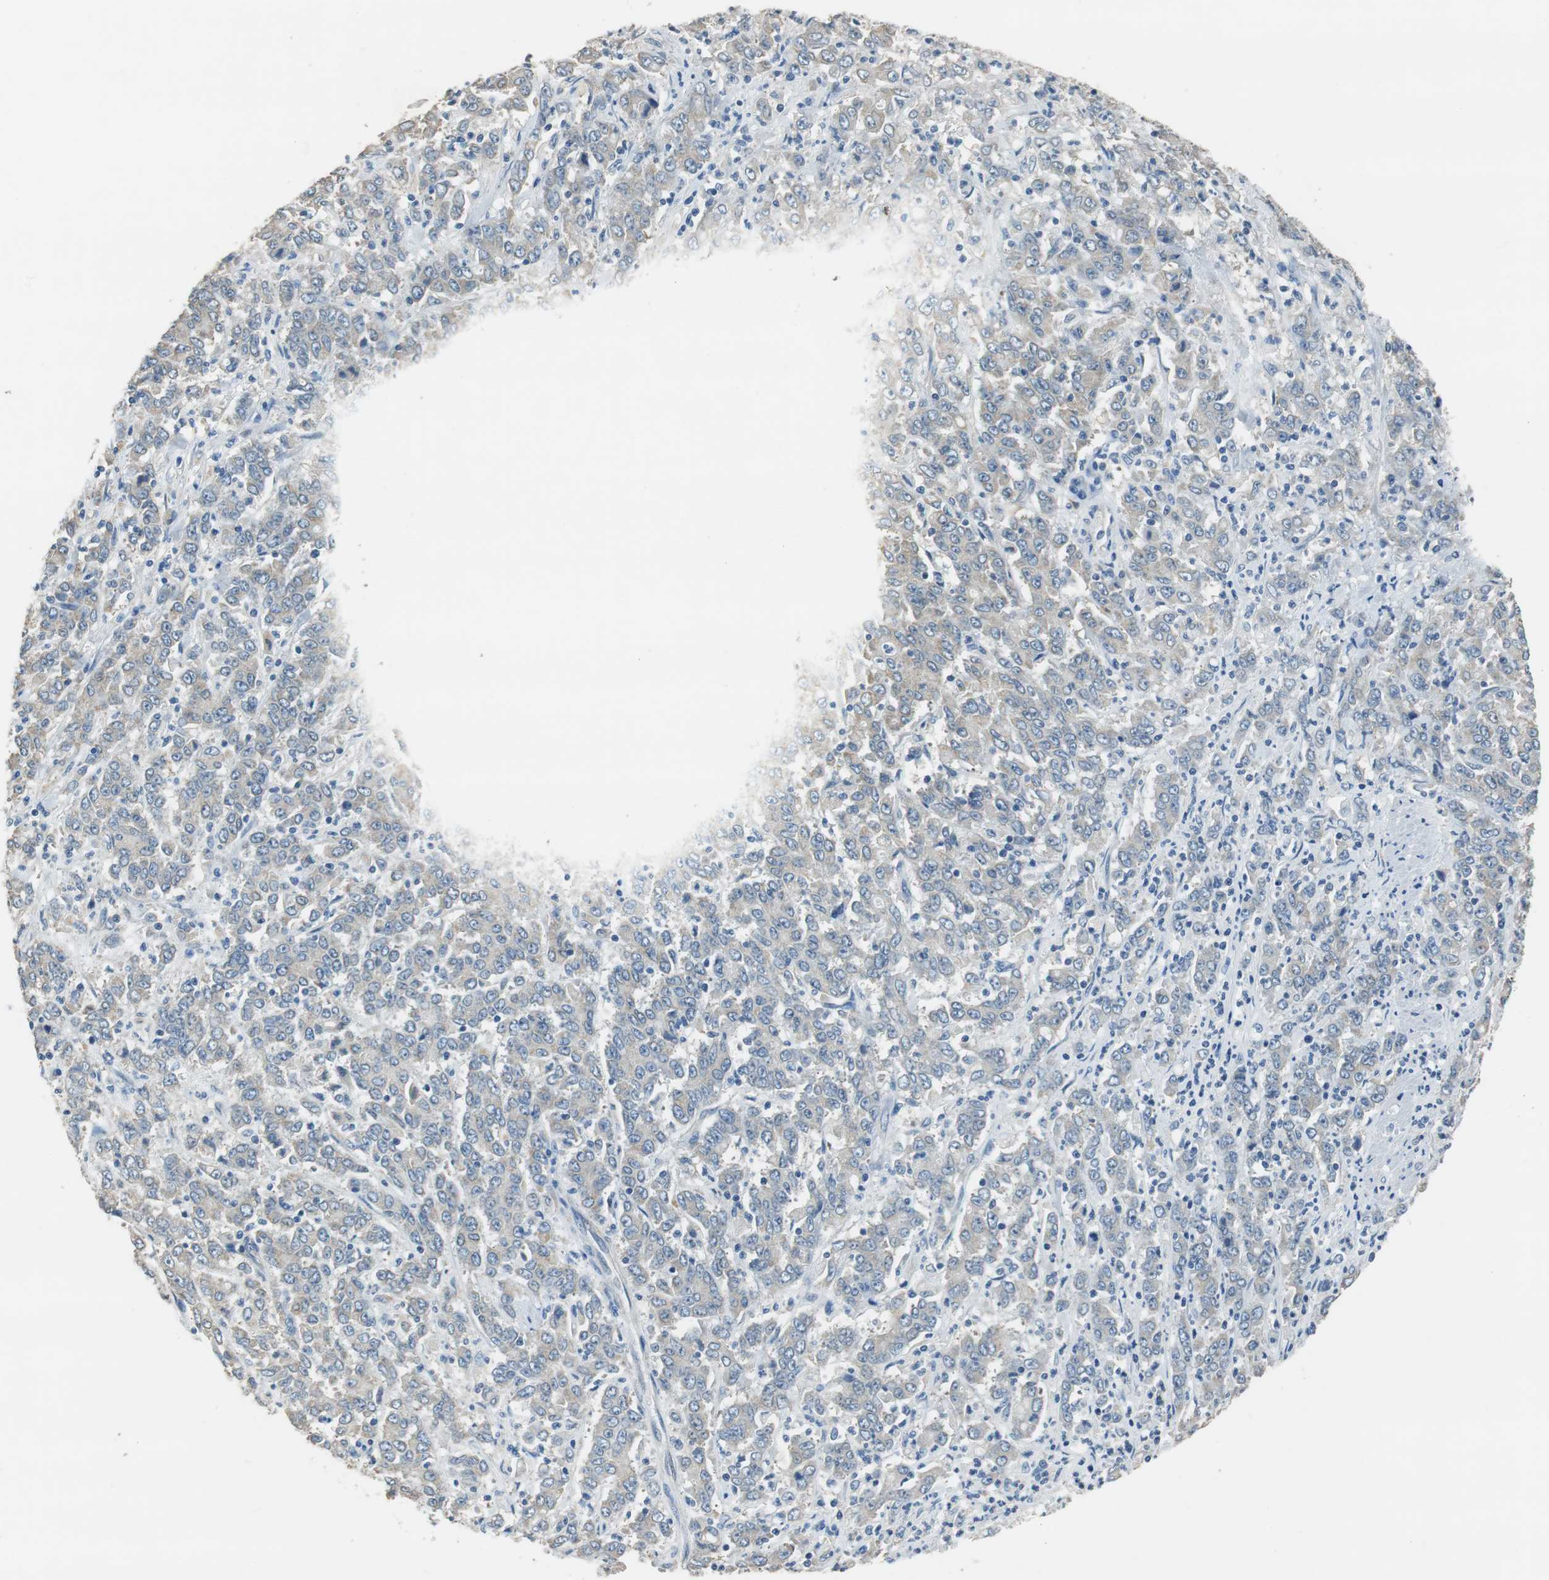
{"staining": {"intensity": "weak", "quantity": "25%-75%", "location": "cytoplasmic/membranous"}, "tissue": "stomach cancer", "cell_type": "Tumor cells", "image_type": "cancer", "snomed": [{"axis": "morphology", "description": "Adenocarcinoma, NOS"}, {"axis": "topography", "description": "Stomach, lower"}], "caption": "High-magnification brightfield microscopy of adenocarcinoma (stomach) stained with DAB (brown) and counterstained with hematoxylin (blue). tumor cells exhibit weak cytoplasmic/membranous positivity is identified in approximately25%-75% of cells.", "gene": "ALDH4A1", "patient": {"sex": "female", "age": 71}}